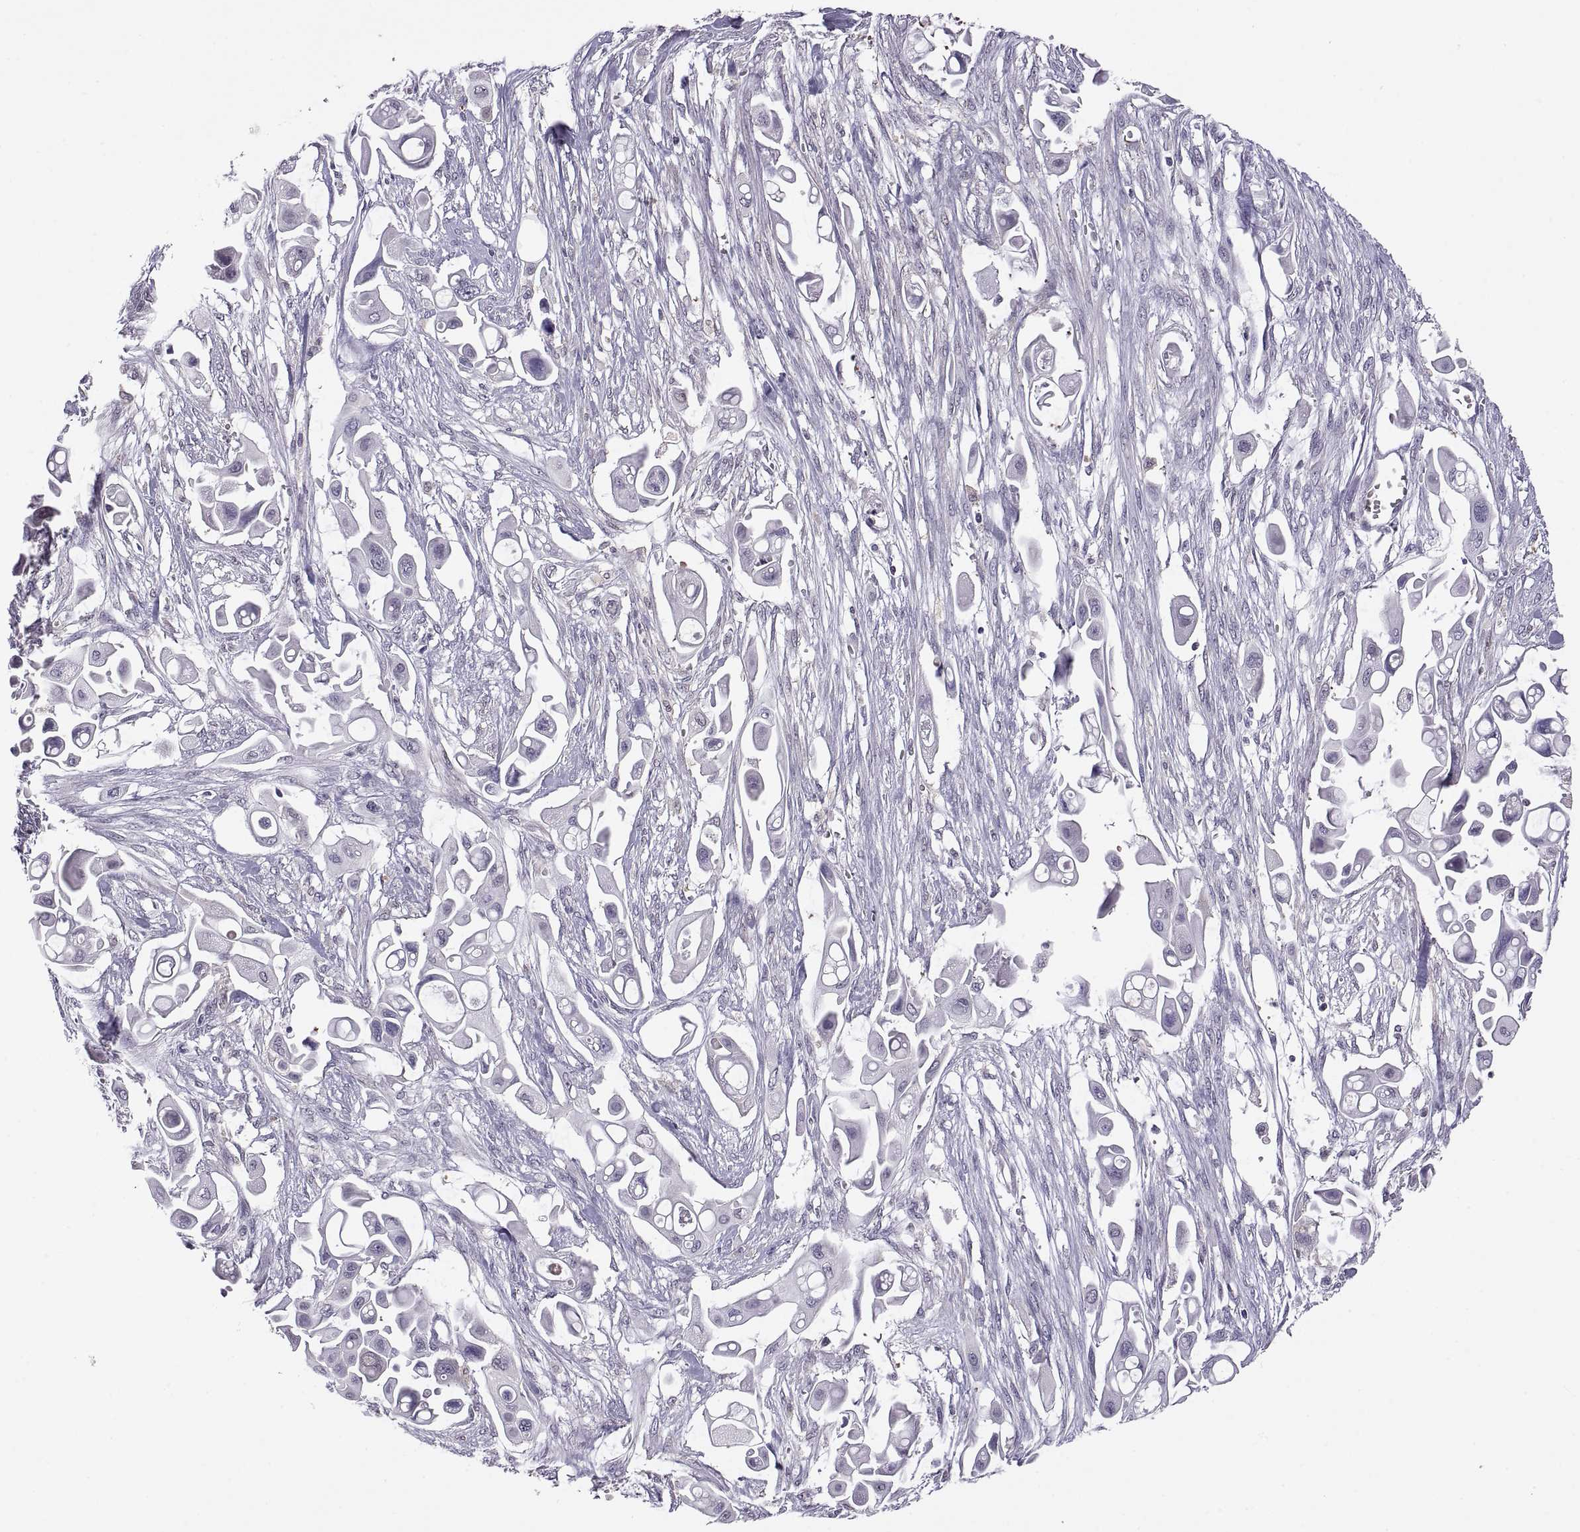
{"staining": {"intensity": "negative", "quantity": "none", "location": "none"}, "tissue": "pancreatic cancer", "cell_type": "Tumor cells", "image_type": "cancer", "snomed": [{"axis": "morphology", "description": "Adenocarcinoma, NOS"}, {"axis": "topography", "description": "Pancreas"}], "caption": "Immunohistochemistry (IHC) histopathology image of pancreatic adenocarcinoma stained for a protein (brown), which reveals no expression in tumor cells.", "gene": "FGF9", "patient": {"sex": "male", "age": 50}}